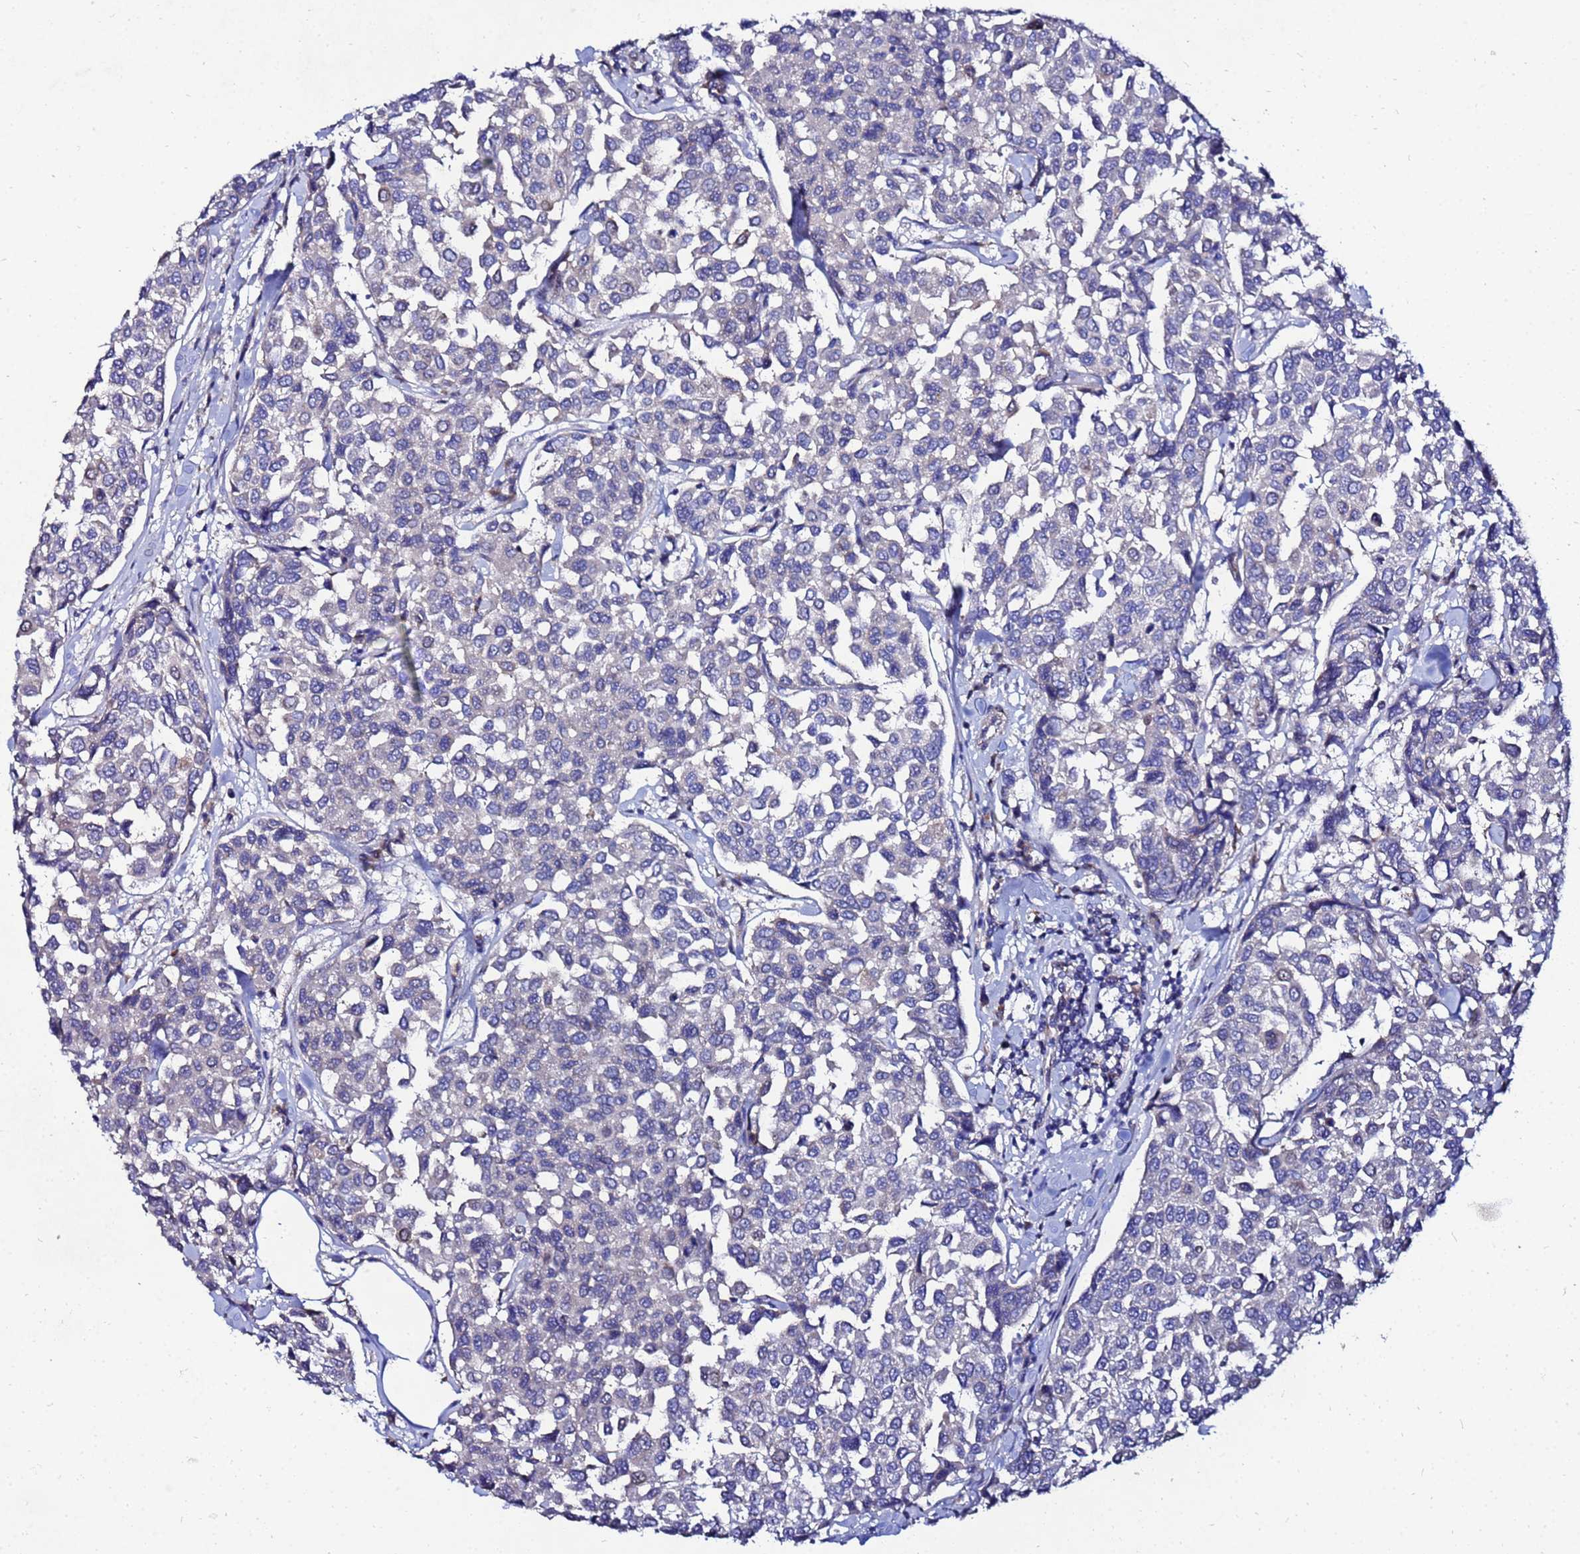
{"staining": {"intensity": "negative", "quantity": "none", "location": "none"}, "tissue": "breast cancer", "cell_type": "Tumor cells", "image_type": "cancer", "snomed": [{"axis": "morphology", "description": "Duct carcinoma"}, {"axis": "topography", "description": "Breast"}], "caption": "A photomicrograph of human invasive ductal carcinoma (breast) is negative for staining in tumor cells.", "gene": "FAHD2A", "patient": {"sex": "female", "age": 55}}